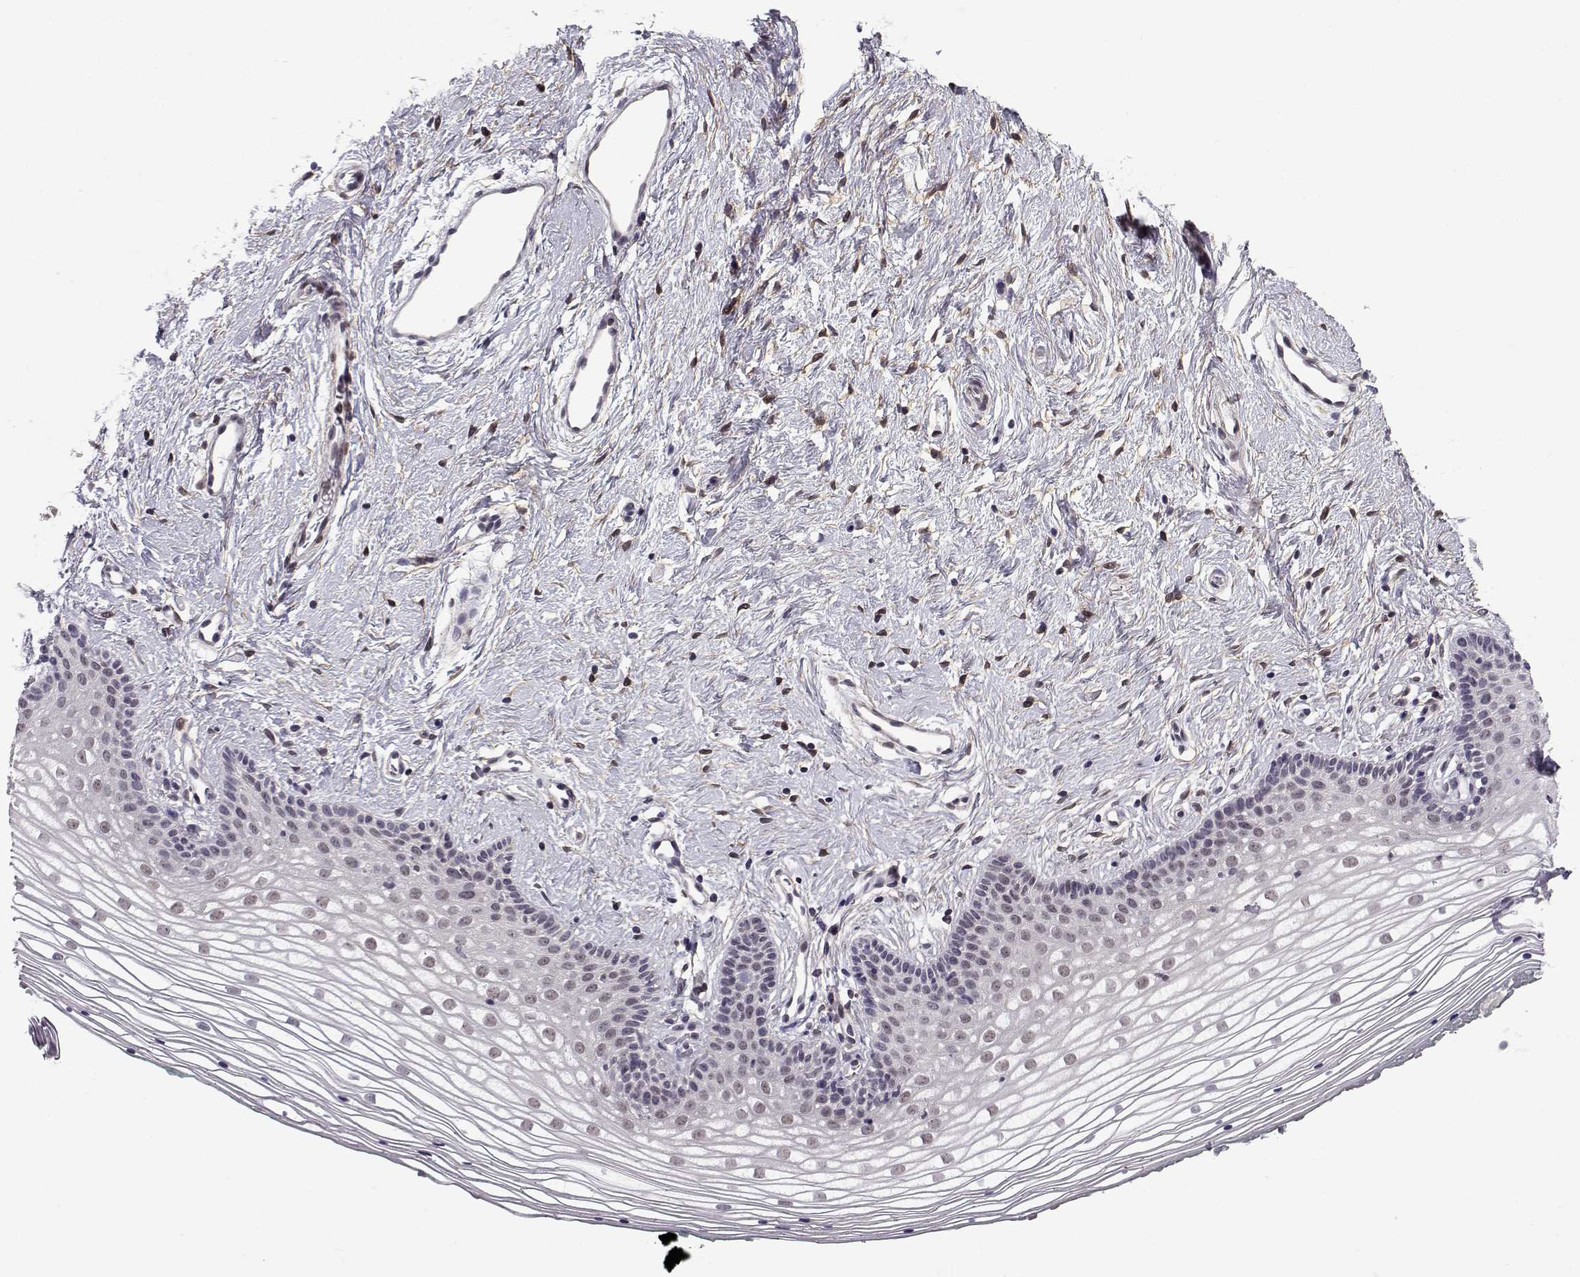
{"staining": {"intensity": "weak", "quantity": "<25%", "location": "nuclear"}, "tissue": "vagina", "cell_type": "Squamous epithelial cells", "image_type": "normal", "snomed": [{"axis": "morphology", "description": "Normal tissue, NOS"}, {"axis": "topography", "description": "Vagina"}], "caption": "DAB (3,3'-diaminobenzidine) immunohistochemical staining of normal vagina displays no significant staining in squamous epithelial cells.", "gene": "RBM24", "patient": {"sex": "female", "age": 36}}